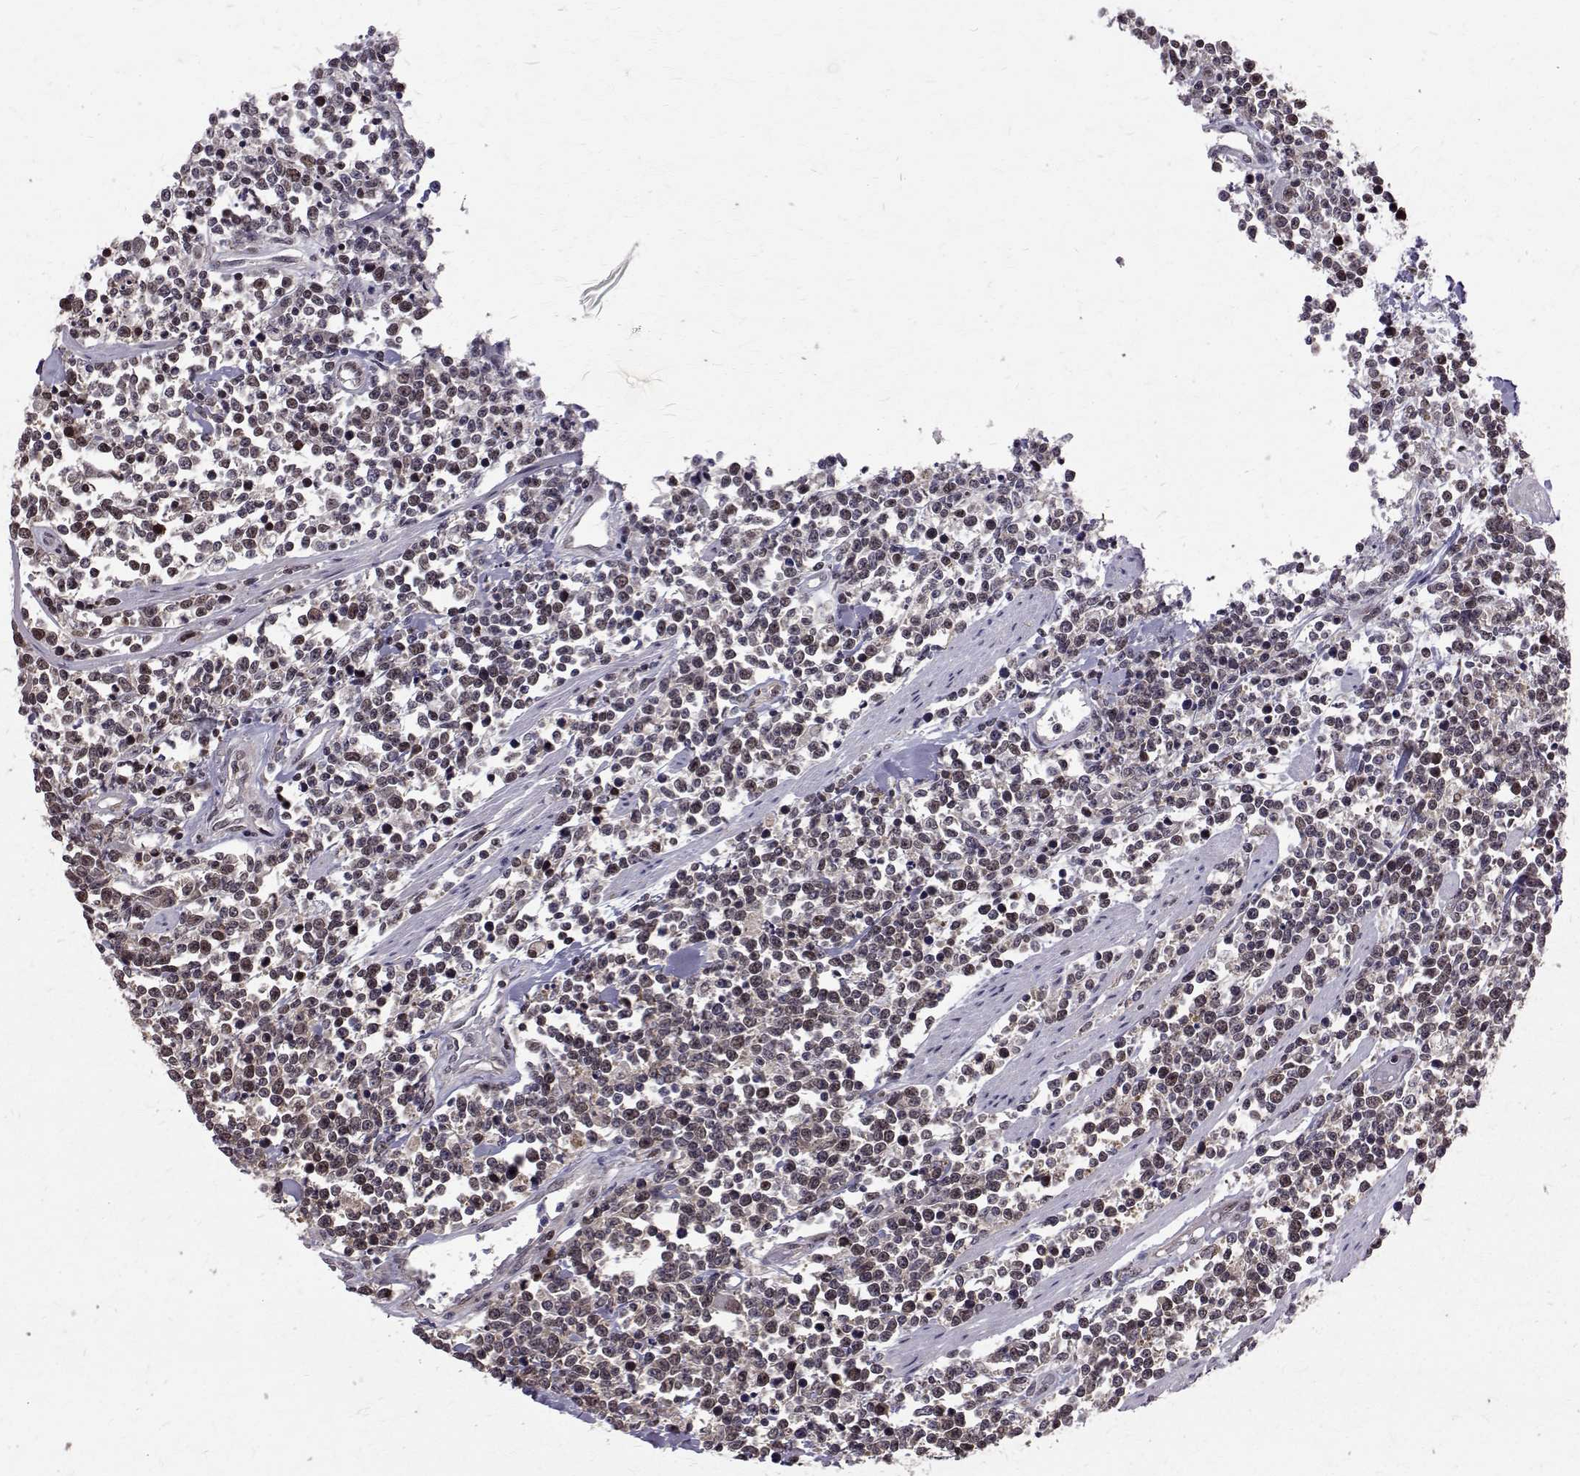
{"staining": {"intensity": "weak", "quantity": "25%-75%", "location": "cytoplasmic/membranous,nuclear"}, "tissue": "lymphoma", "cell_type": "Tumor cells", "image_type": "cancer", "snomed": [{"axis": "morphology", "description": "Malignant lymphoma, non-Hodgkin's type, High grade"}, {"axis": "topography", "description": "Colon"}], "caption": "Protein expression analysis of human lymphoma reveals weak cytoplasmic/membranous and nuclear staining in about 25%-75% of tumor cells.", "gene": "NIF3L1", "patient": {"sex": "male", "age": 82}}